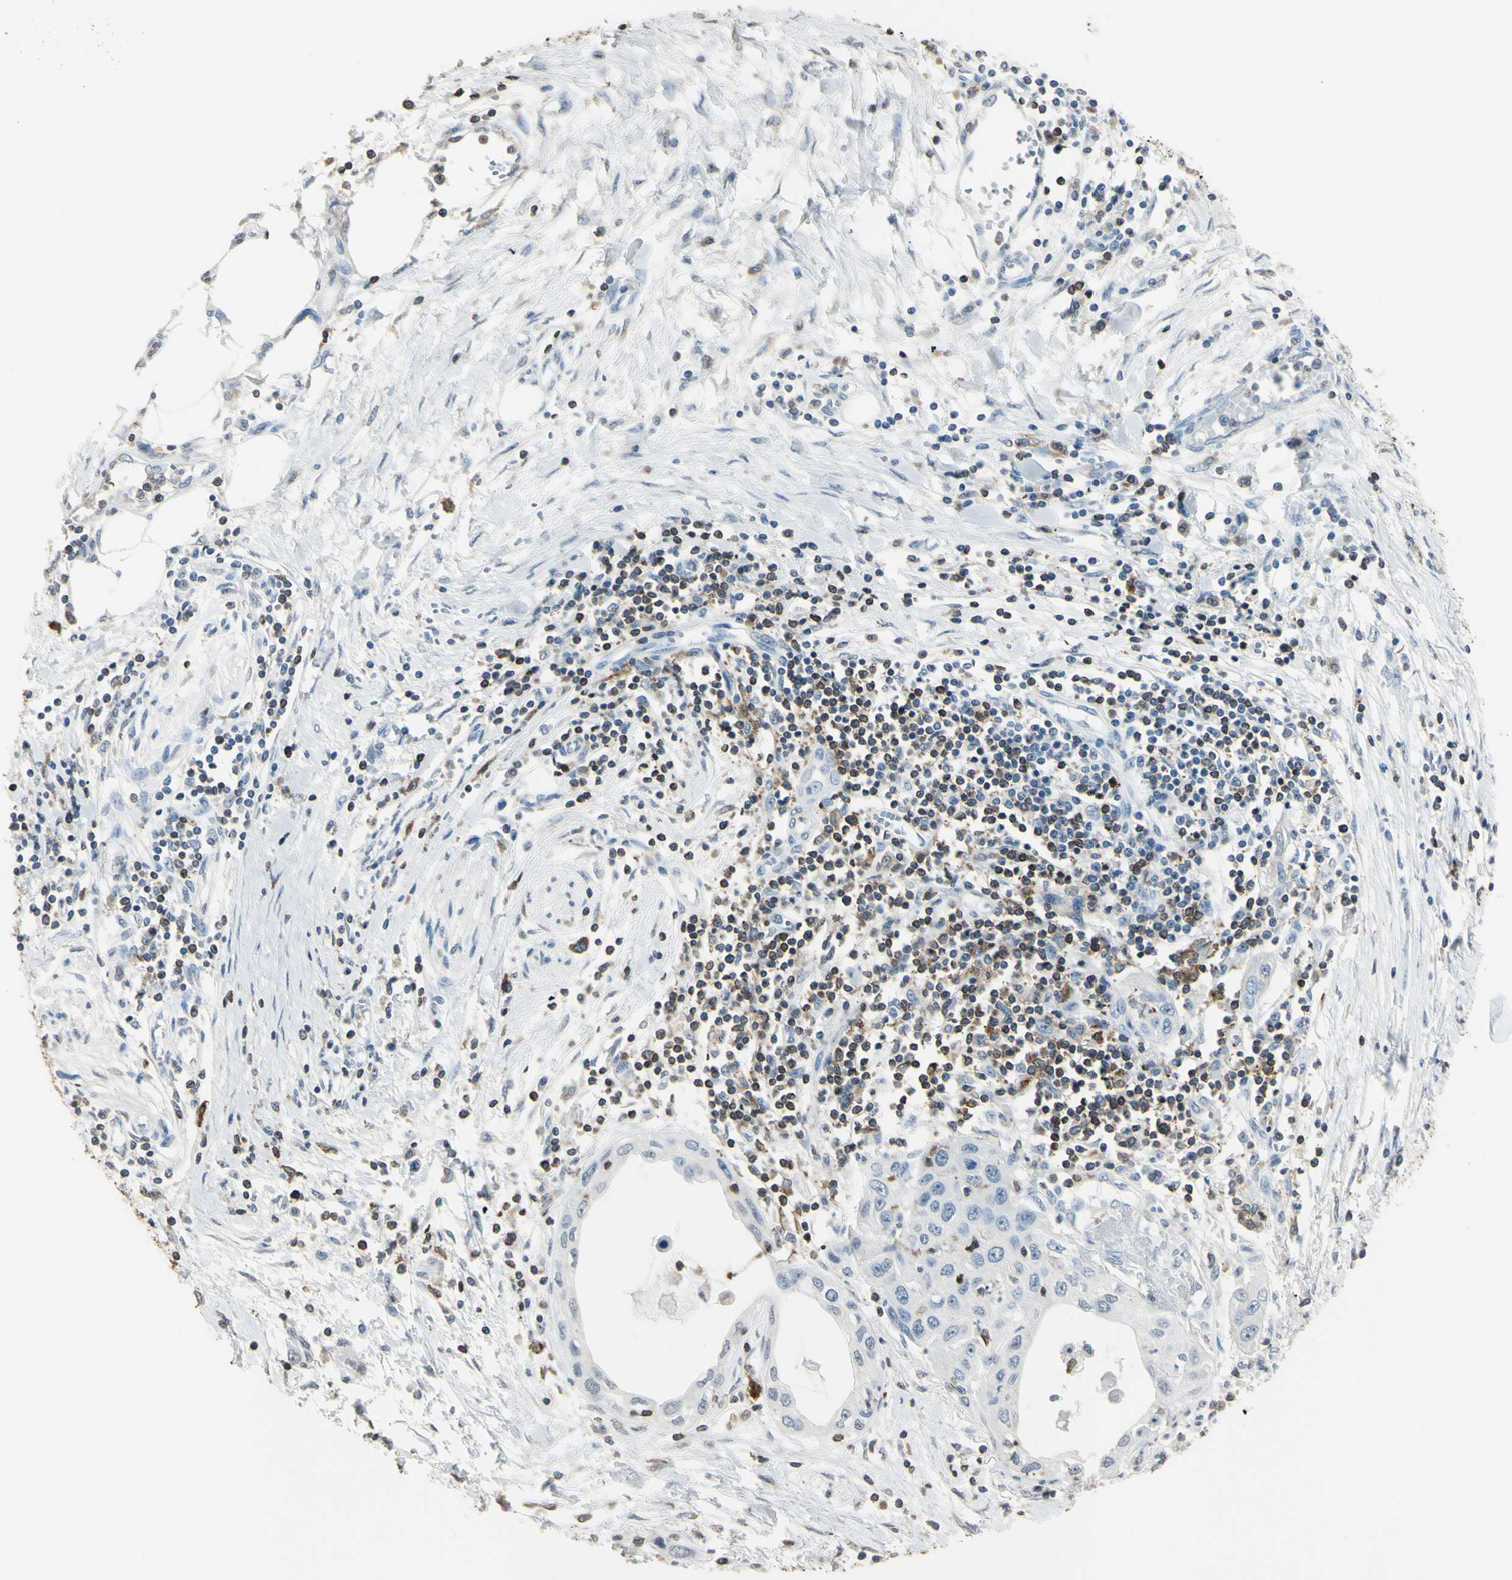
{"staining": {"intensity": "negative", "quantity": "none", "location": "none"}, "tissue": "pancreatic cancer", "cell_type": "Tumor cells", "image_type": "cancer", "snomed": [{"axis": "morphology", "description": "Adenocarcinoma, NOS"}, {"axis": "topography", "description": "Pancreas"}], "caption": "This is an IHC image of adenocarcinoma (pancreatic). There is no expression in tumor cells.", "gene": "PSTPIP1", "patient": {"sex": "female", "age": 70}}